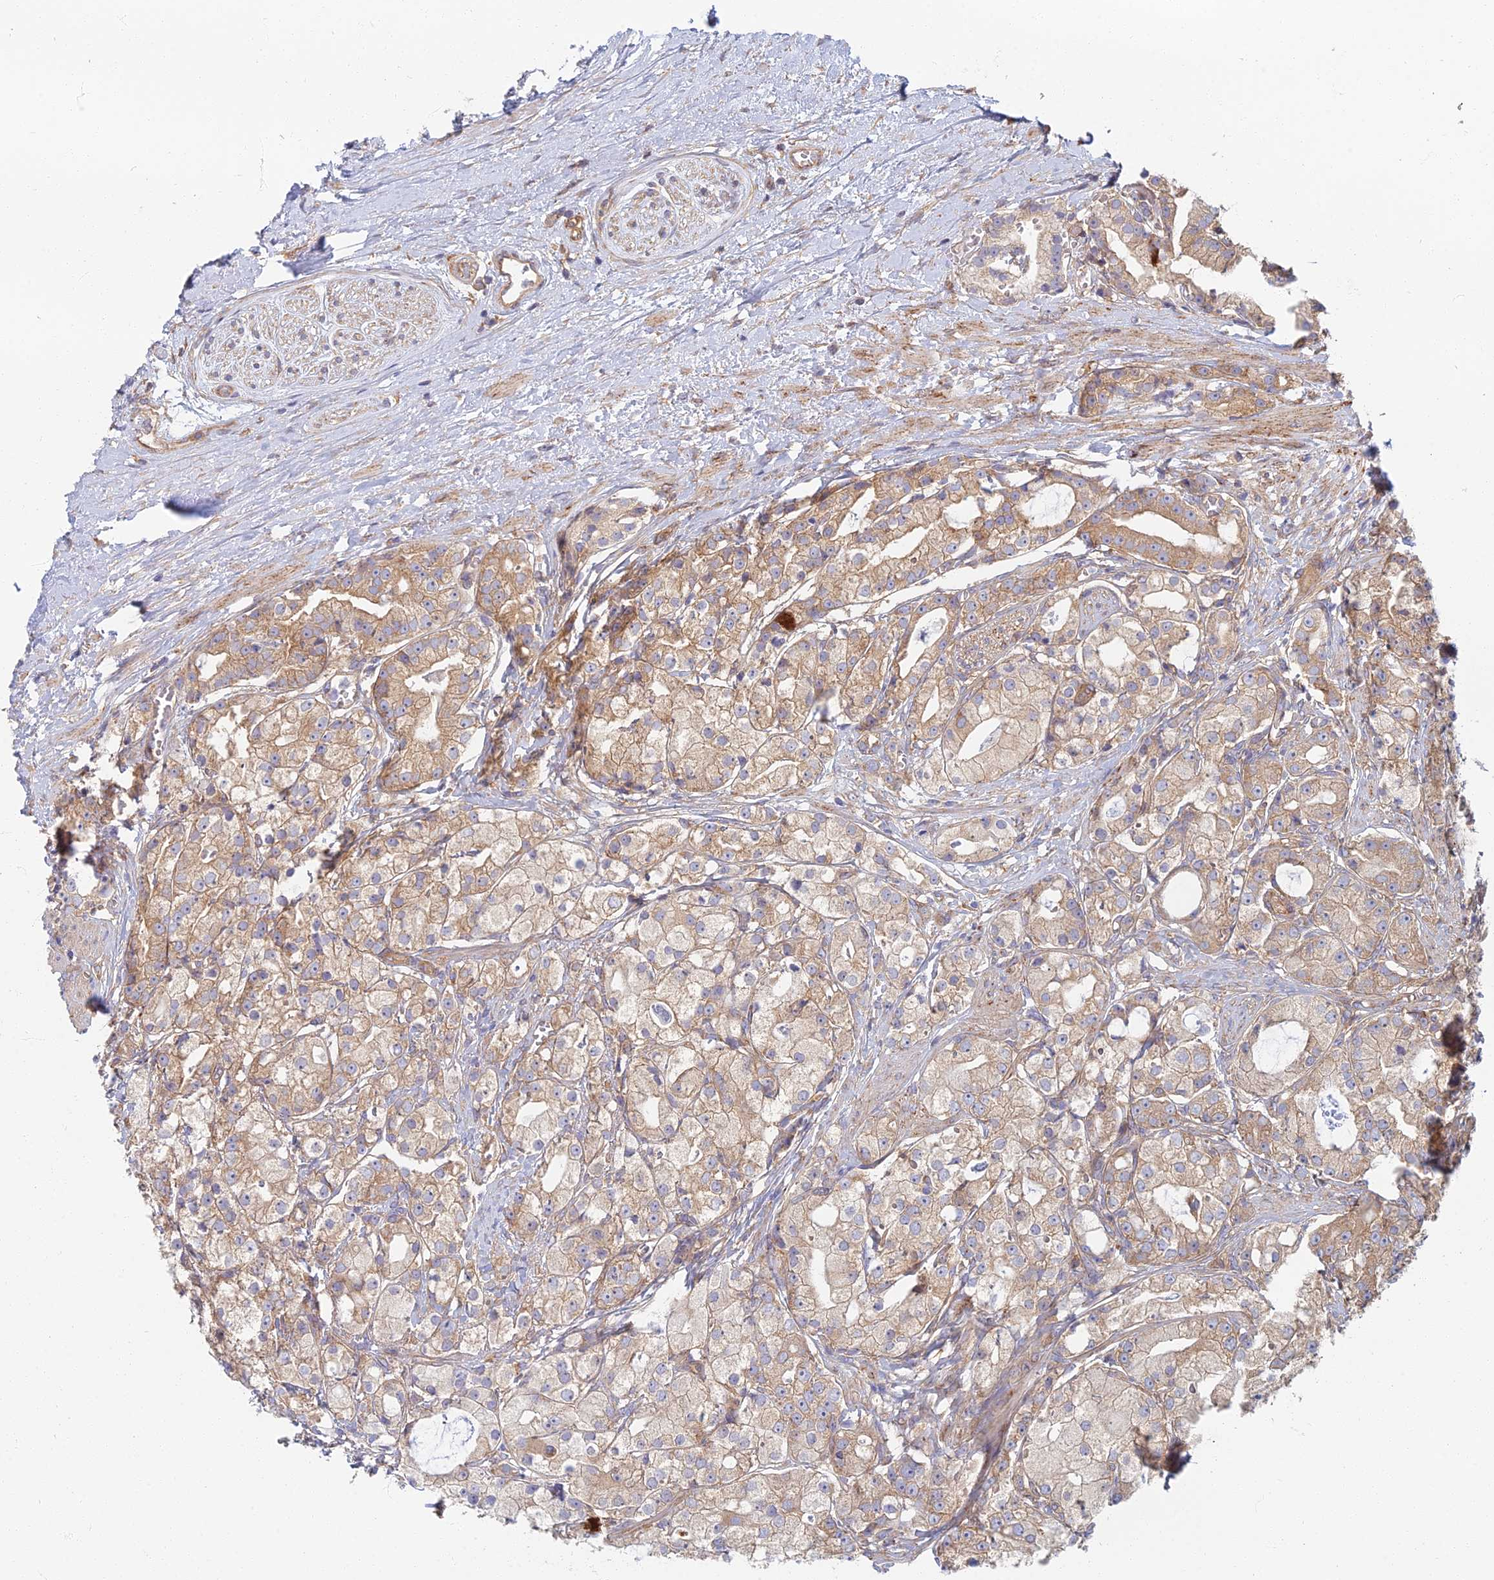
{"staining": {"intensity": "moderate", "quantity": "<25%", "location": "cytoplasmic/membranous"}, "tissue": "prostate cancer", "cell_type": "Tumor cells", "image_type": "cancer", "snomed": [{"axis": "morphology", "description": "Adenocarcinoma, High grade"}, {"axis": "topography", "description": "Prostate"}], "caption": "Moderate cytoplasmic/membranous staining is identified in approximately <25% of tumor cells in prostate adenocarcinoma (high-grade). Immunohistochemistry (ihc) stains the protein of interest in brown and the nuclei are stained blue.", "gene": "RBSN", "patient": {"sex": "male", "age": 71}}